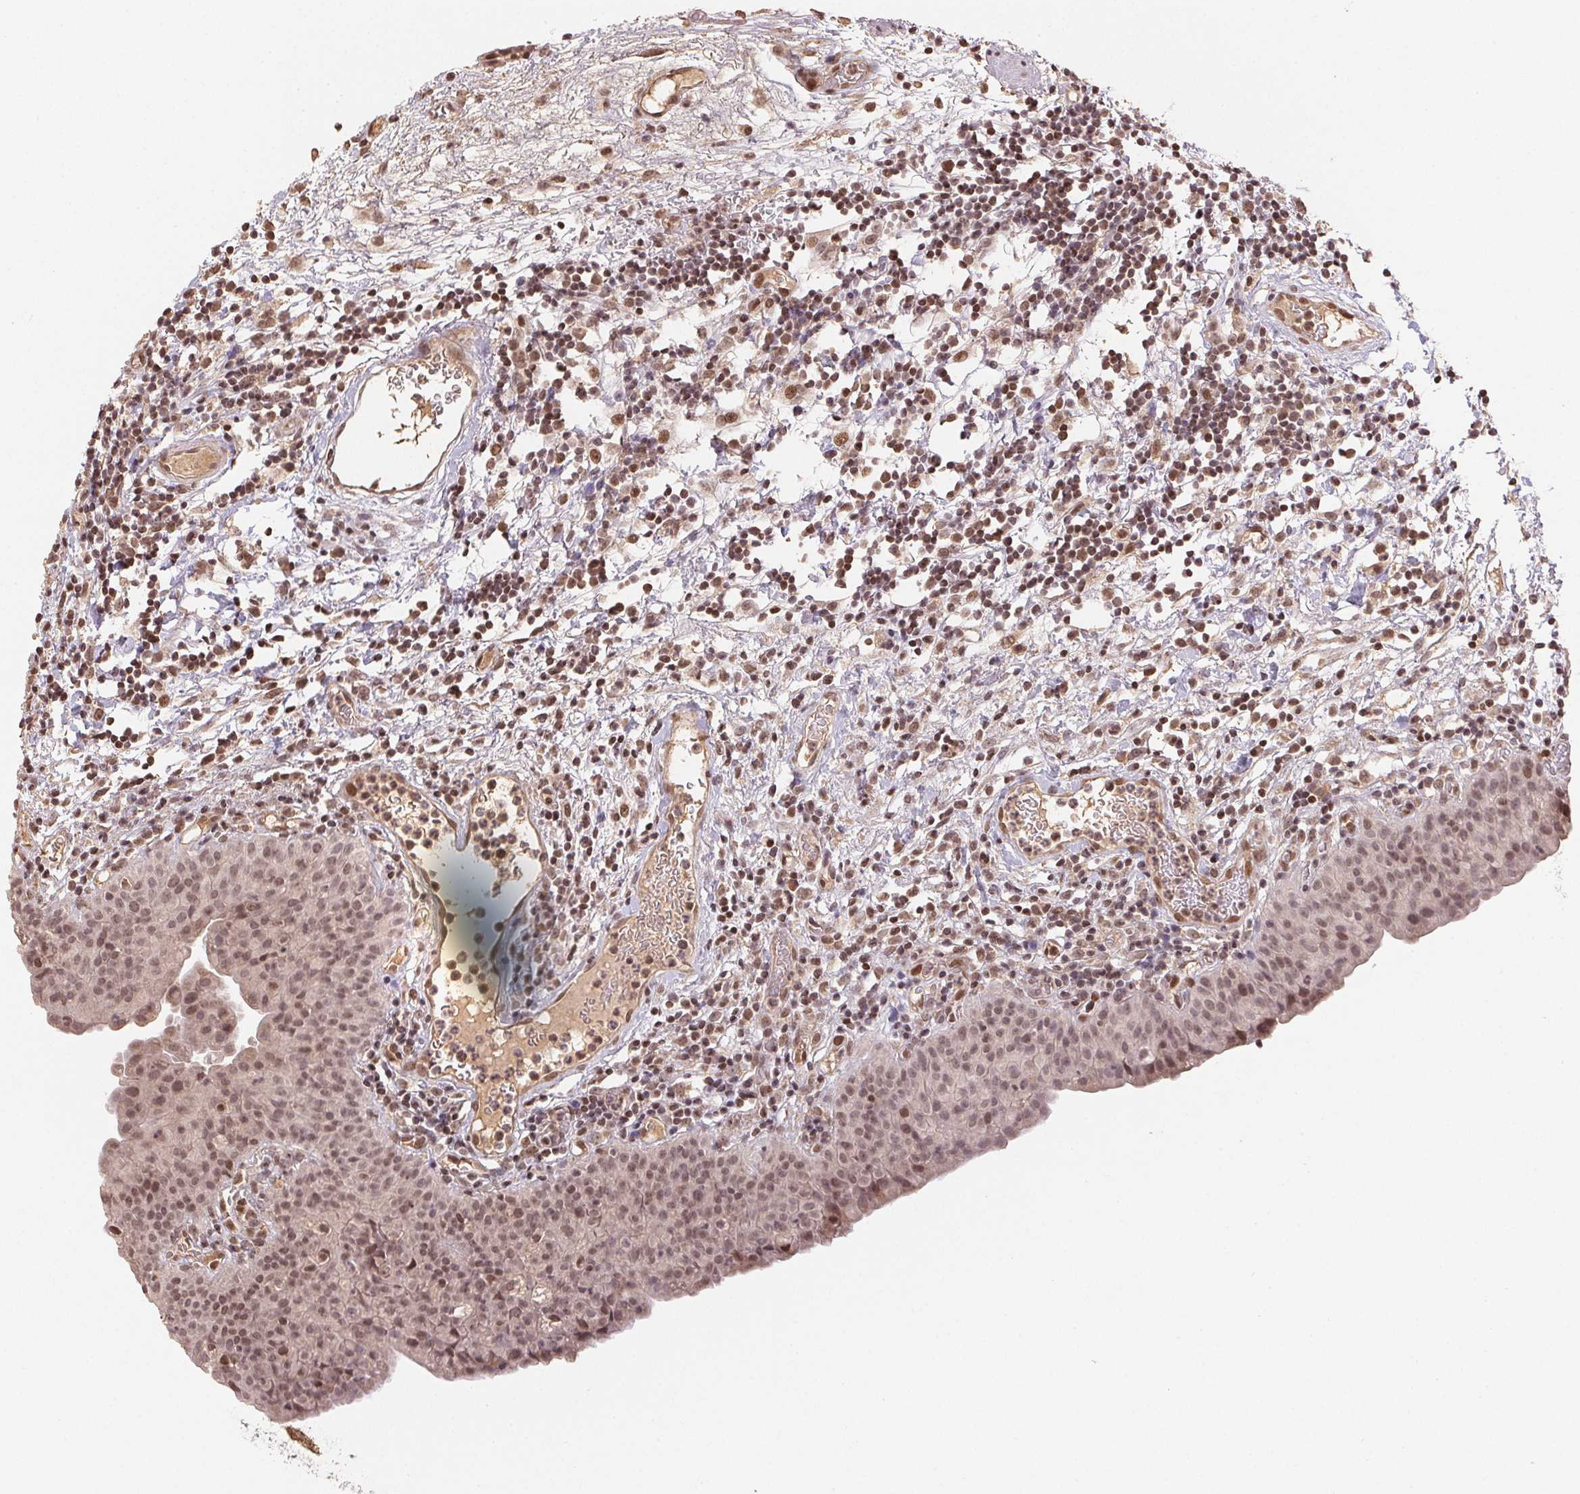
{"staining": {"intensity": "moderate", "quantity": ">75%", "location": "nuclear"}, "tissue": "urinary bladder", "cell_type": "Urothelial cells", "image_type": "normal", "snomed": [{"axis": "morphology", "description": "Normal tissue, NOS"}, {"axis": "morphology", "description": "Inflammation, NOS"}, {"axis": "topography", "description": "Urinary bladder"}], "caption": "Urinary bladder stained with DAB (3,3'-diaminobenzidine) IHC shows medium levels of moderate nuclear positivity in about >75% of urothelial cells. Nuclei are stained in blue.", "gene": "MAPKAPK2", "patient": {"sex": "male", "age": 57}}